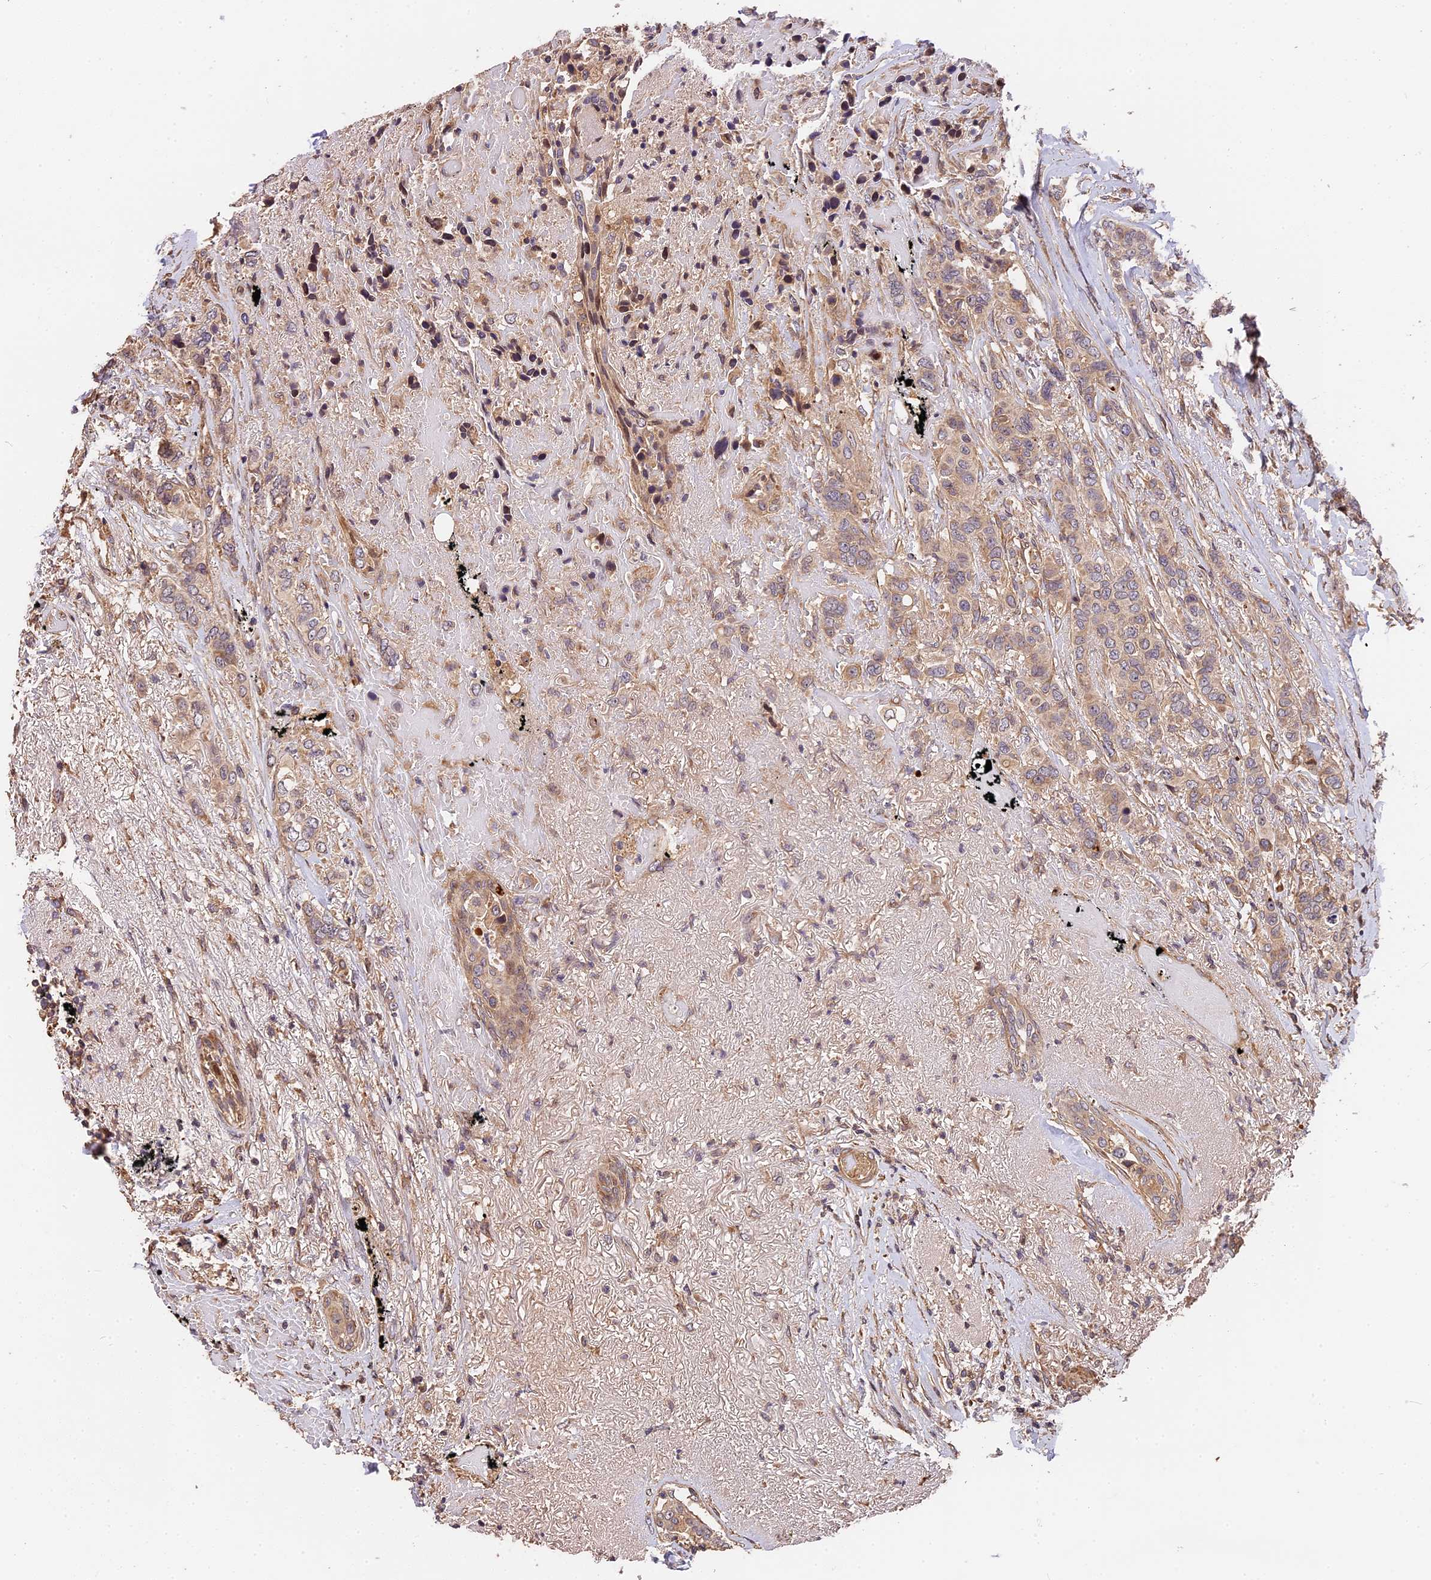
{"staining": {"intensity": "weak", "quantity": ">75%", "location": "cytoplasmic/membranous"}, "tissue": "breast cancer", "cell_type": "Tumor cells", "image_type": "cancer", "snomed": [{"axis": "morphology", "description": "Lobular carcinoma"}, {"axis": "topography", "description": "Breast"}], "caption": "Immunohistochemistry image of neoplastic tissue: lobular carcinoma (breast) stained using immunohistochemistry (IHC) demonstrates low levels of weak protein expression localized specifically in the cytoplasmic/membranous of tumor cells, appearing as a cytoplasmic/membranous brown color.", "gene": "ARHGAP17", "patient": {"sex": "female", "age": 51}}